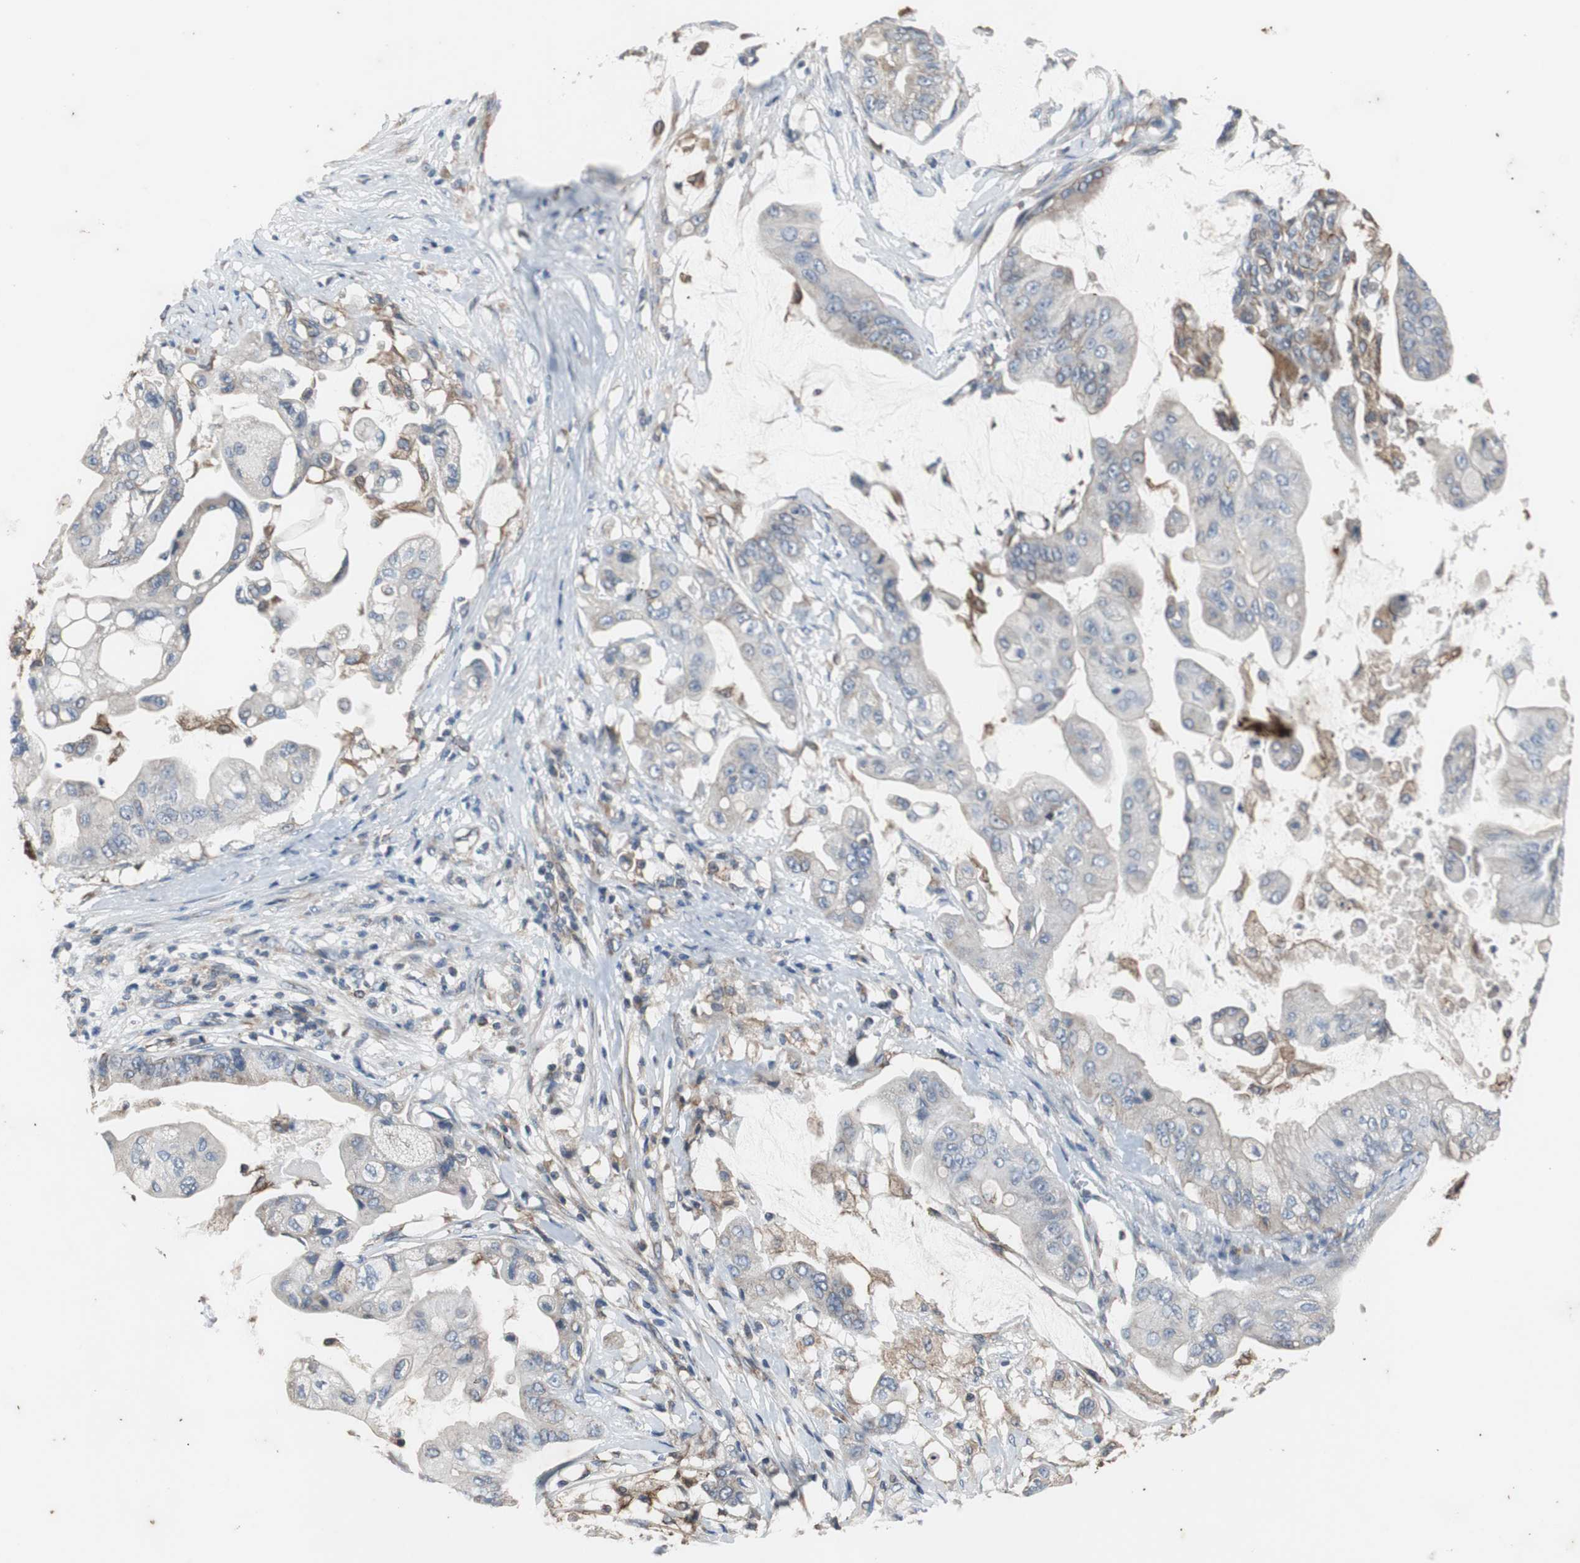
{"staining": {"intensity": "weak", "quantity": "<25%", "location": "cytoplasmic/membranous"}, "tissue": "pancreatic cancer", "cell_type": "Tumor cells", "image_type": "cancer", "snomed": [{"axis": "morphology", "description": "Adenocarcinoma, NOS"}, {"axis": "topography", "description": "Pancreas"}], "caption": "Tumor cells show no significant protein positivity in pancreatic cancer. (DAB (3,3'-diaminobenzidine) IHC visualized using brightfield microscopy, high magnification).", "gene": "ACTR3", "patient": {"sex": "female", "age": 75}}